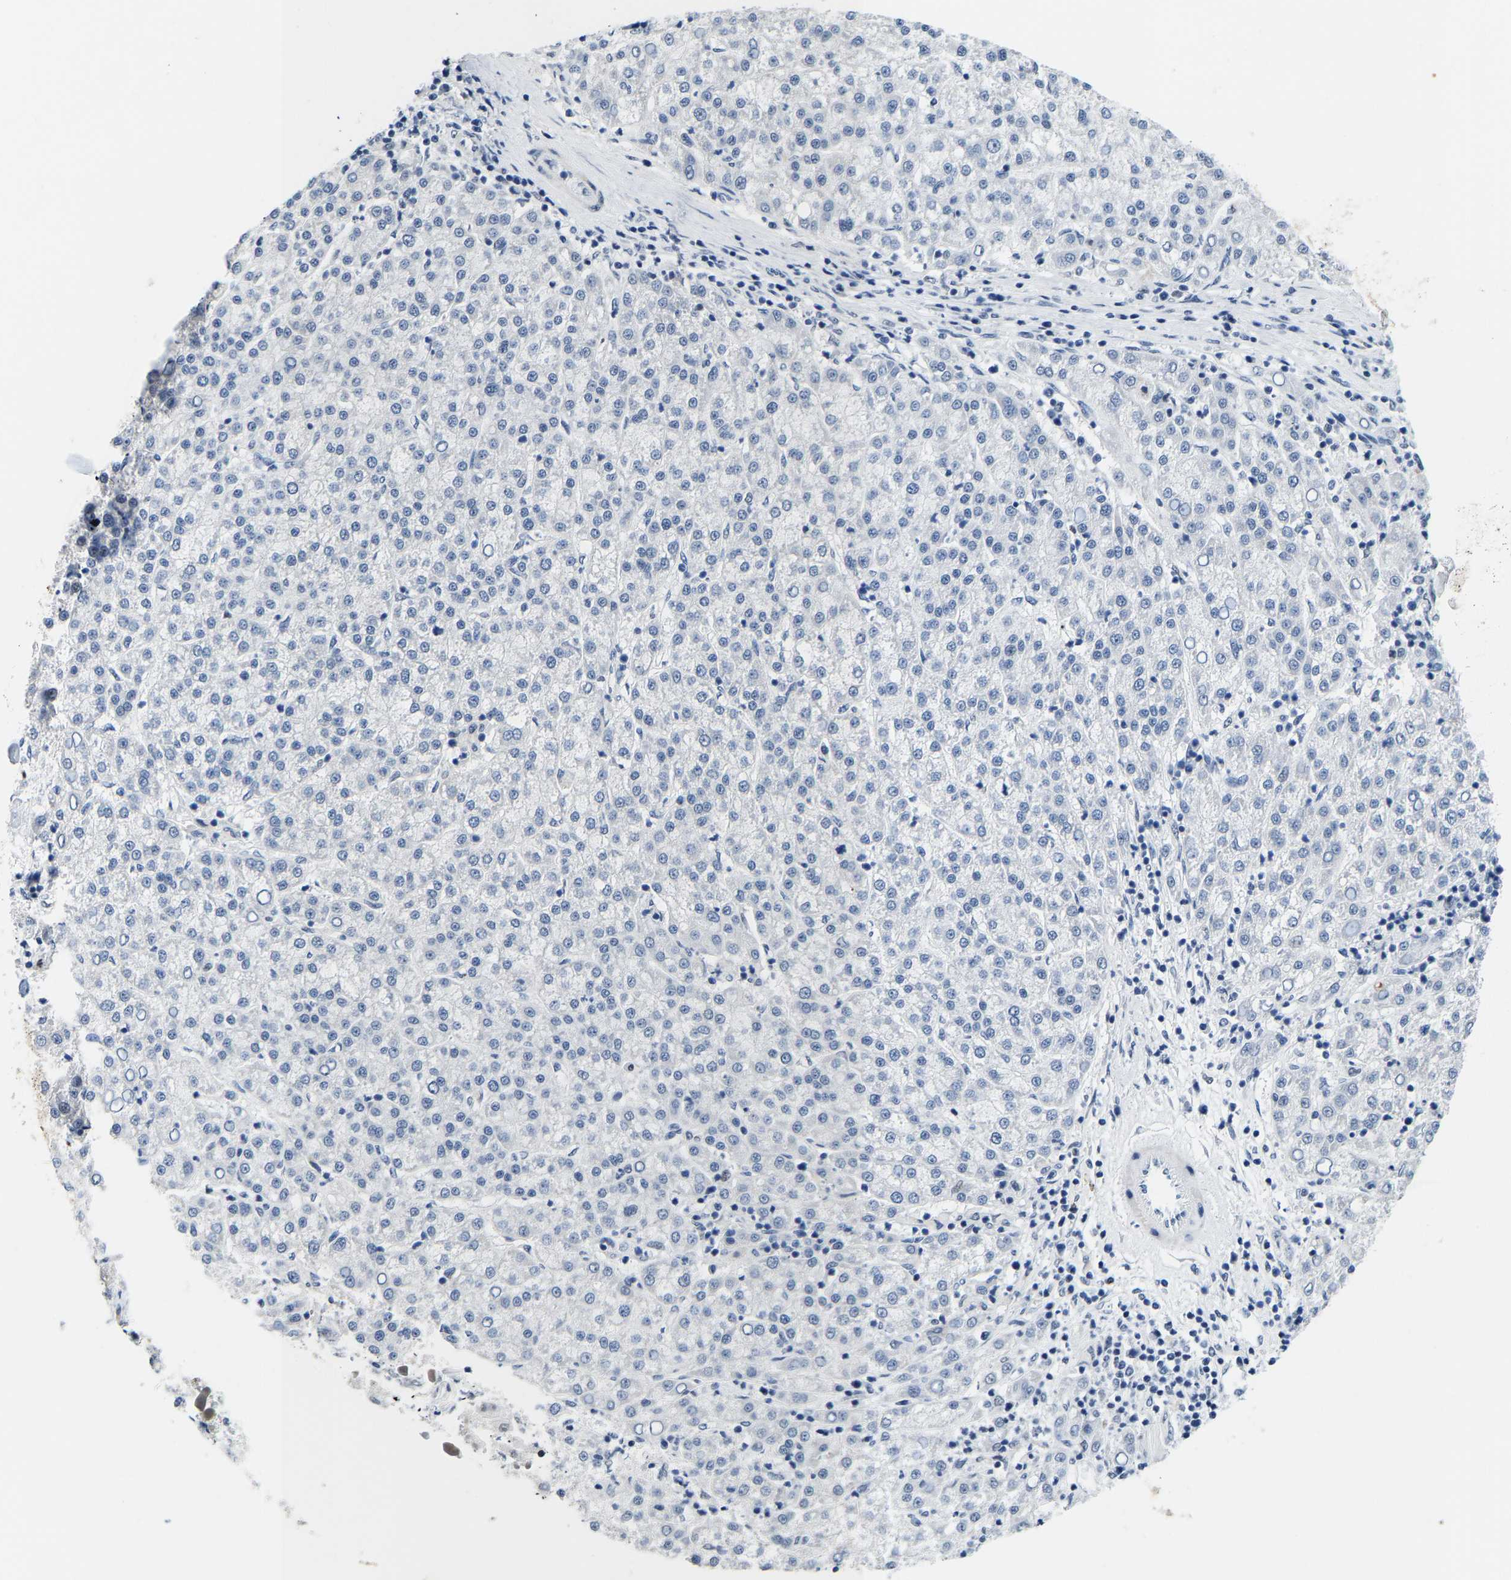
{"staining": {"intensity": "negative", "quantity": "none", "location": "none"}, "tissue": "liver cancer", "cell_type": "Tumor cells", "image_type": "cancer", "snomed": [{"axis": "morphology", "description": "Carcinoma, Hepatocellular, NOS"}, {"axis": "topography", "description": "Liver"}], "caption": "This is an IHC histopathology image of human liver cancer. There is no expression in tumor cells.", "gene": "SETD1B", "patient": {"sex": "female", "age": 58}}